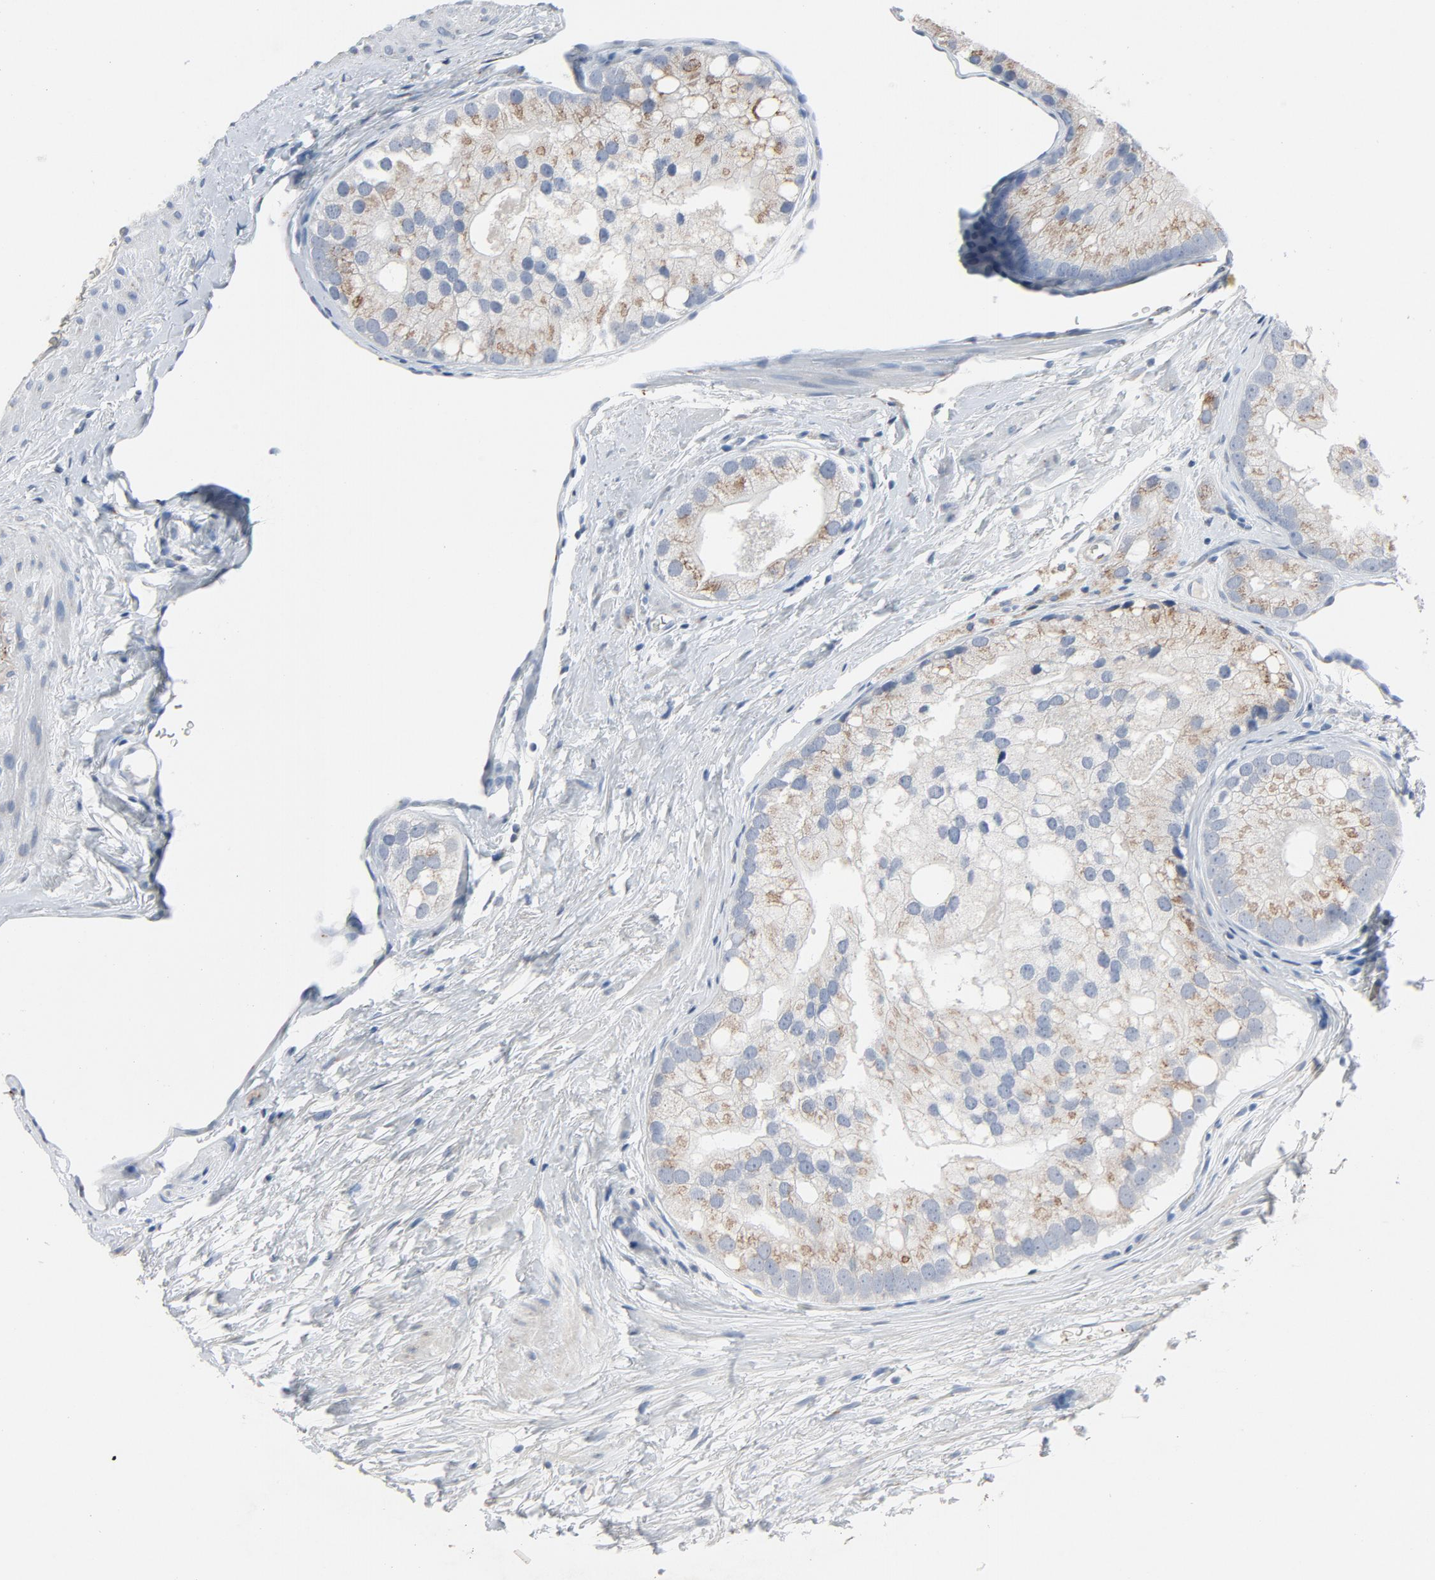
{"staining": {"intensity": "negative", "quantity": "none", "location": "none"}, "tissue": "prostate cancer", "cell_type": "Tumor cells", "image_type": "cancer", "snomed": [{"axis": "morphology", "description": "Adenocarcinoma, Low grade"}, {"axis": "topography", "description": "Prostate"}], "caption": "Tumor cells are negative for brown protein staining in adenocarcinoma (low-grade) (prostate). Brightfield microscopy of immunohistochemistry stained with DAB (brown) and hematoxylin (blue), captured at high magnification.", "gene": "LMAN2", "patient": {"sex": "male", "age": 69}}